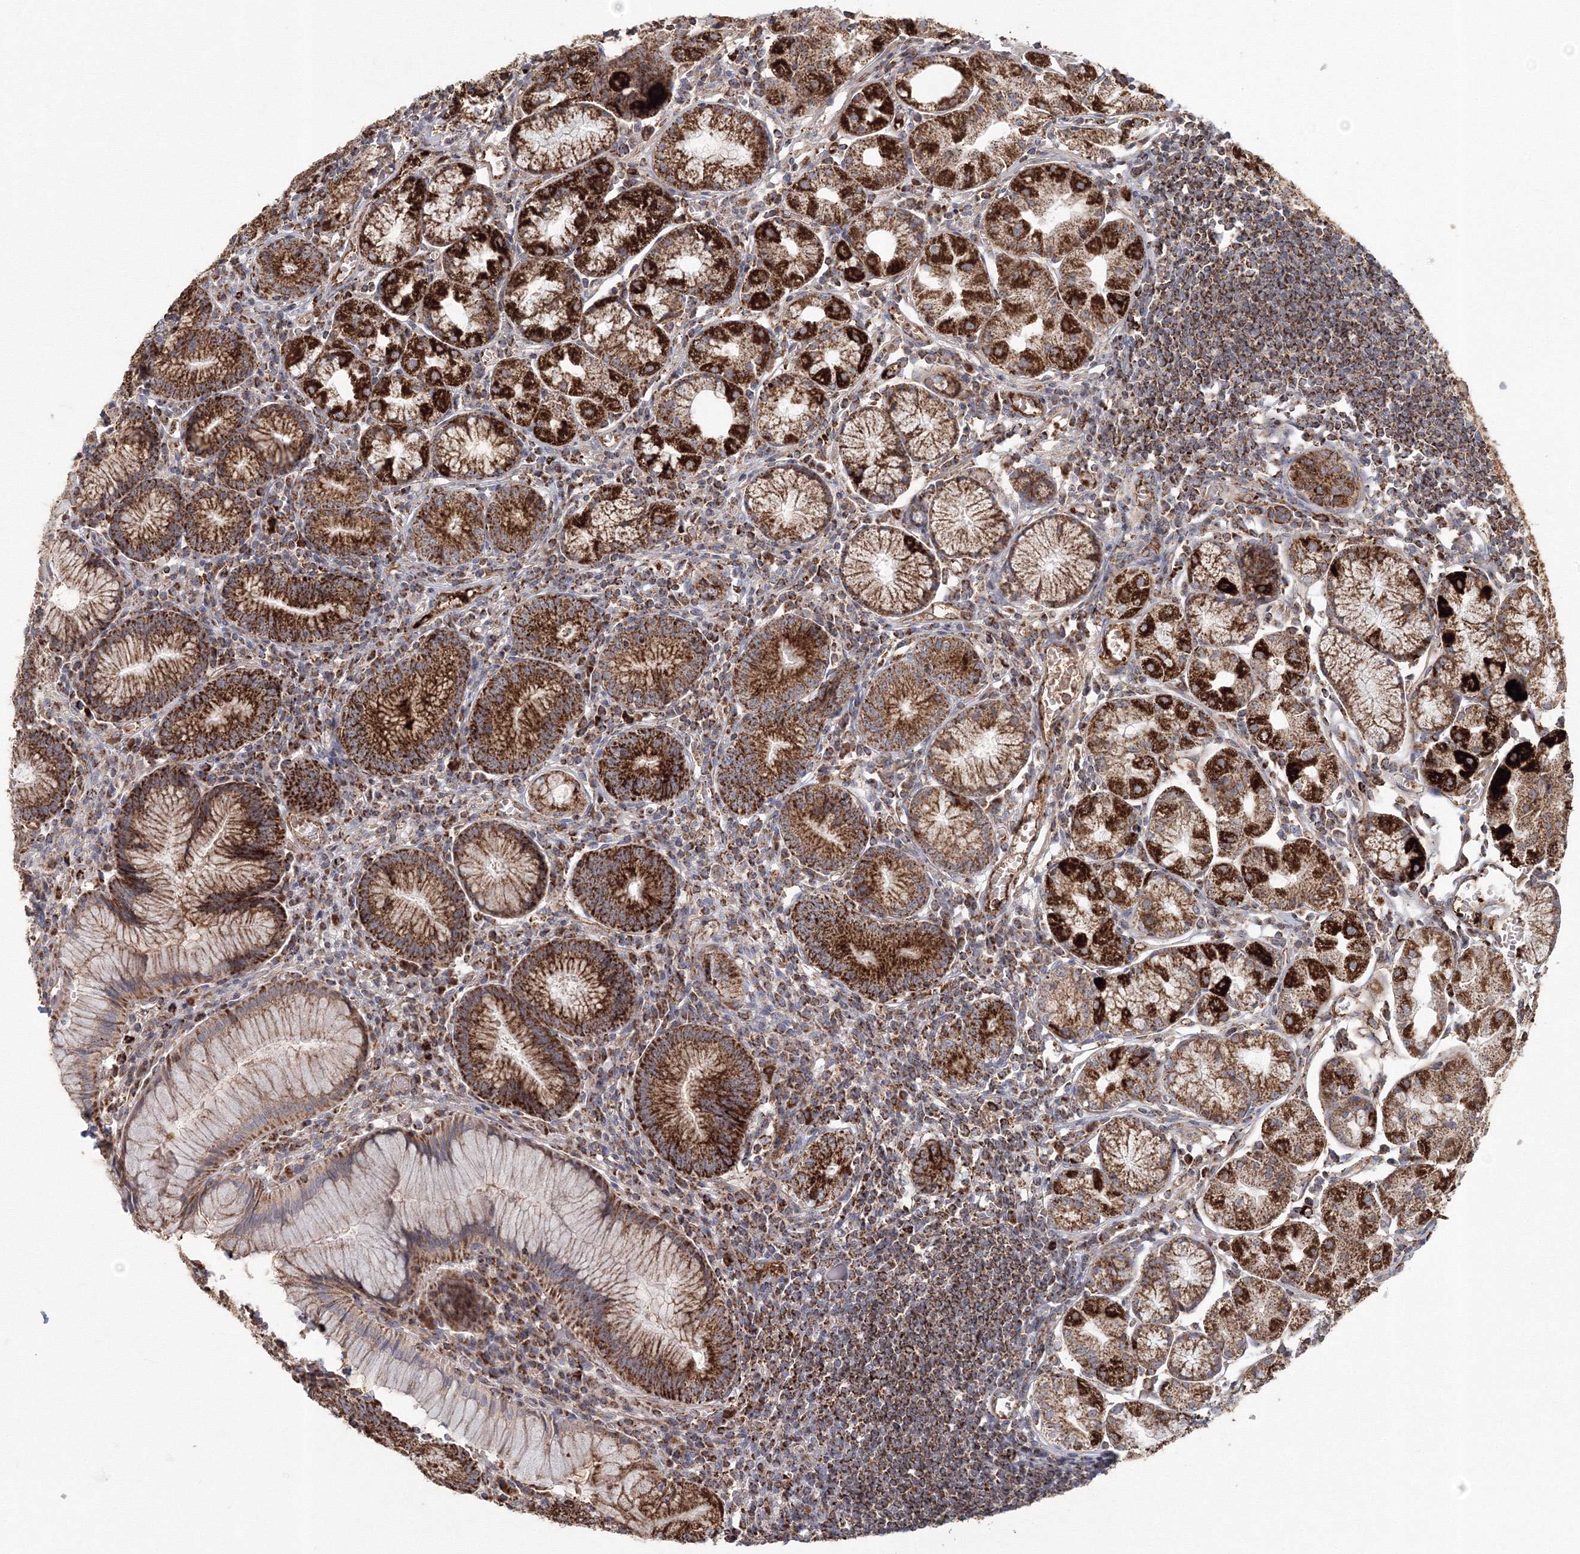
{"staining": {"intensity": "strong", "quantity": "25%-75%", "location": "cytoplasmic/membranous"}, "tissue": "stomach", "cell_type": "Glandular cells", "image_type": "normal", "snomed": [{"axis": "morphology", "description": "Normal tissue, NOS"}, {"axis": "topography", "description": "Stomach"}], "caption": "Stomach stained for a protein demonstrates strong cytoplasmic/membranous positivity in glandular cells. The staining is performed using DAB (3,3'-diaminobenzidine) brown chromogen to label protein expression. The nuclei are counter-stained blue using hematoxylin.", "gene": "GRPEL1", "patient": {"sex": "male", "age": 55}}